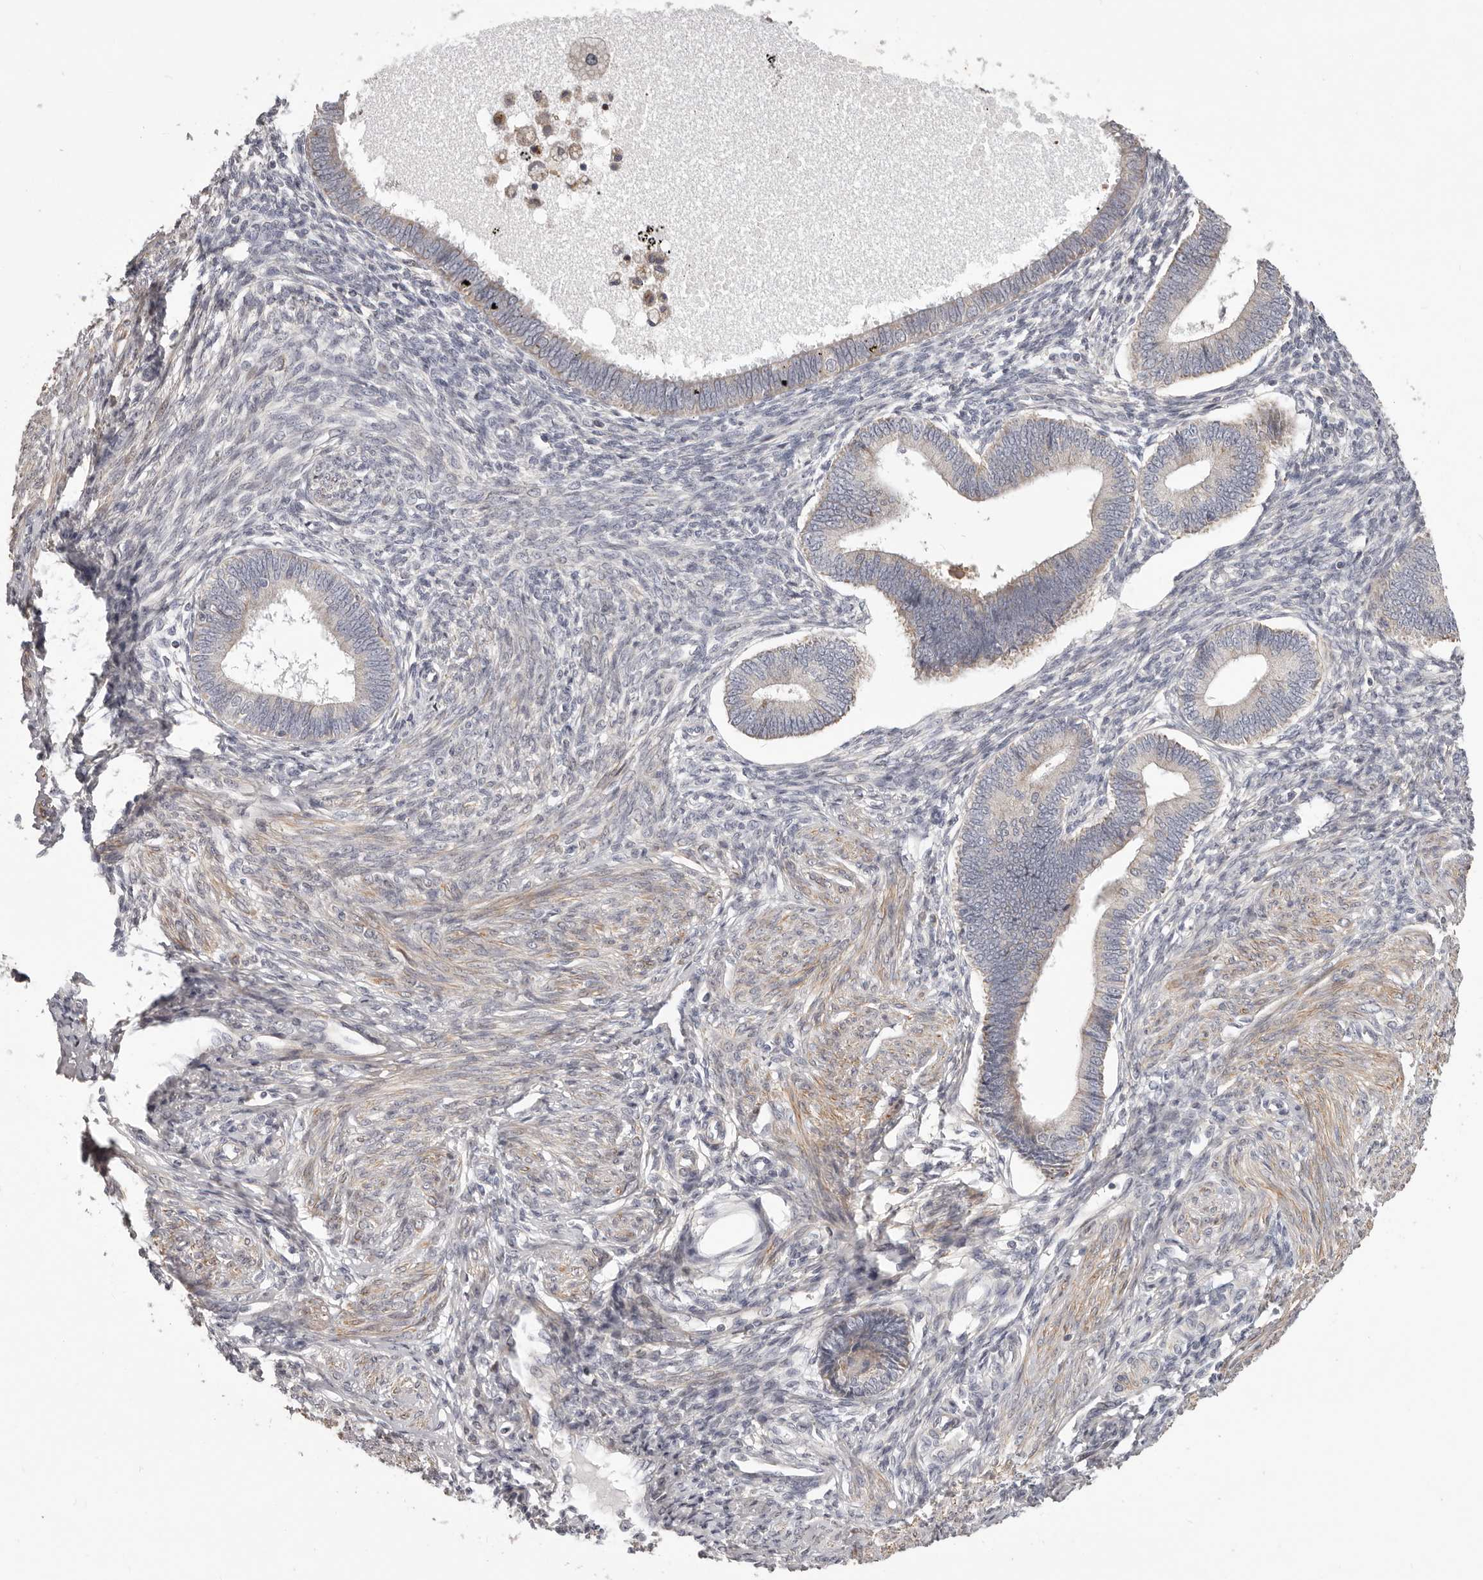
{"staining": {"intensity": "negative", "quantity": "none", "location": "none"}, "tissue": "endometrium", "cell_type": "Cells in endometrial stroma", "image_type": "normal", "snomed": [{"axis": "morphology", "description": "Normal tissue, NOS"}, {"axis": "topography", "description": "Endometrium"}], "caption": "High power microscopy image of an IHC histopathology image of normal endometrium, revealing no significant staining in cells in endometrial stroma.", "gene": "MRPS10", "patient": {"sex": "female", "age": 46}}